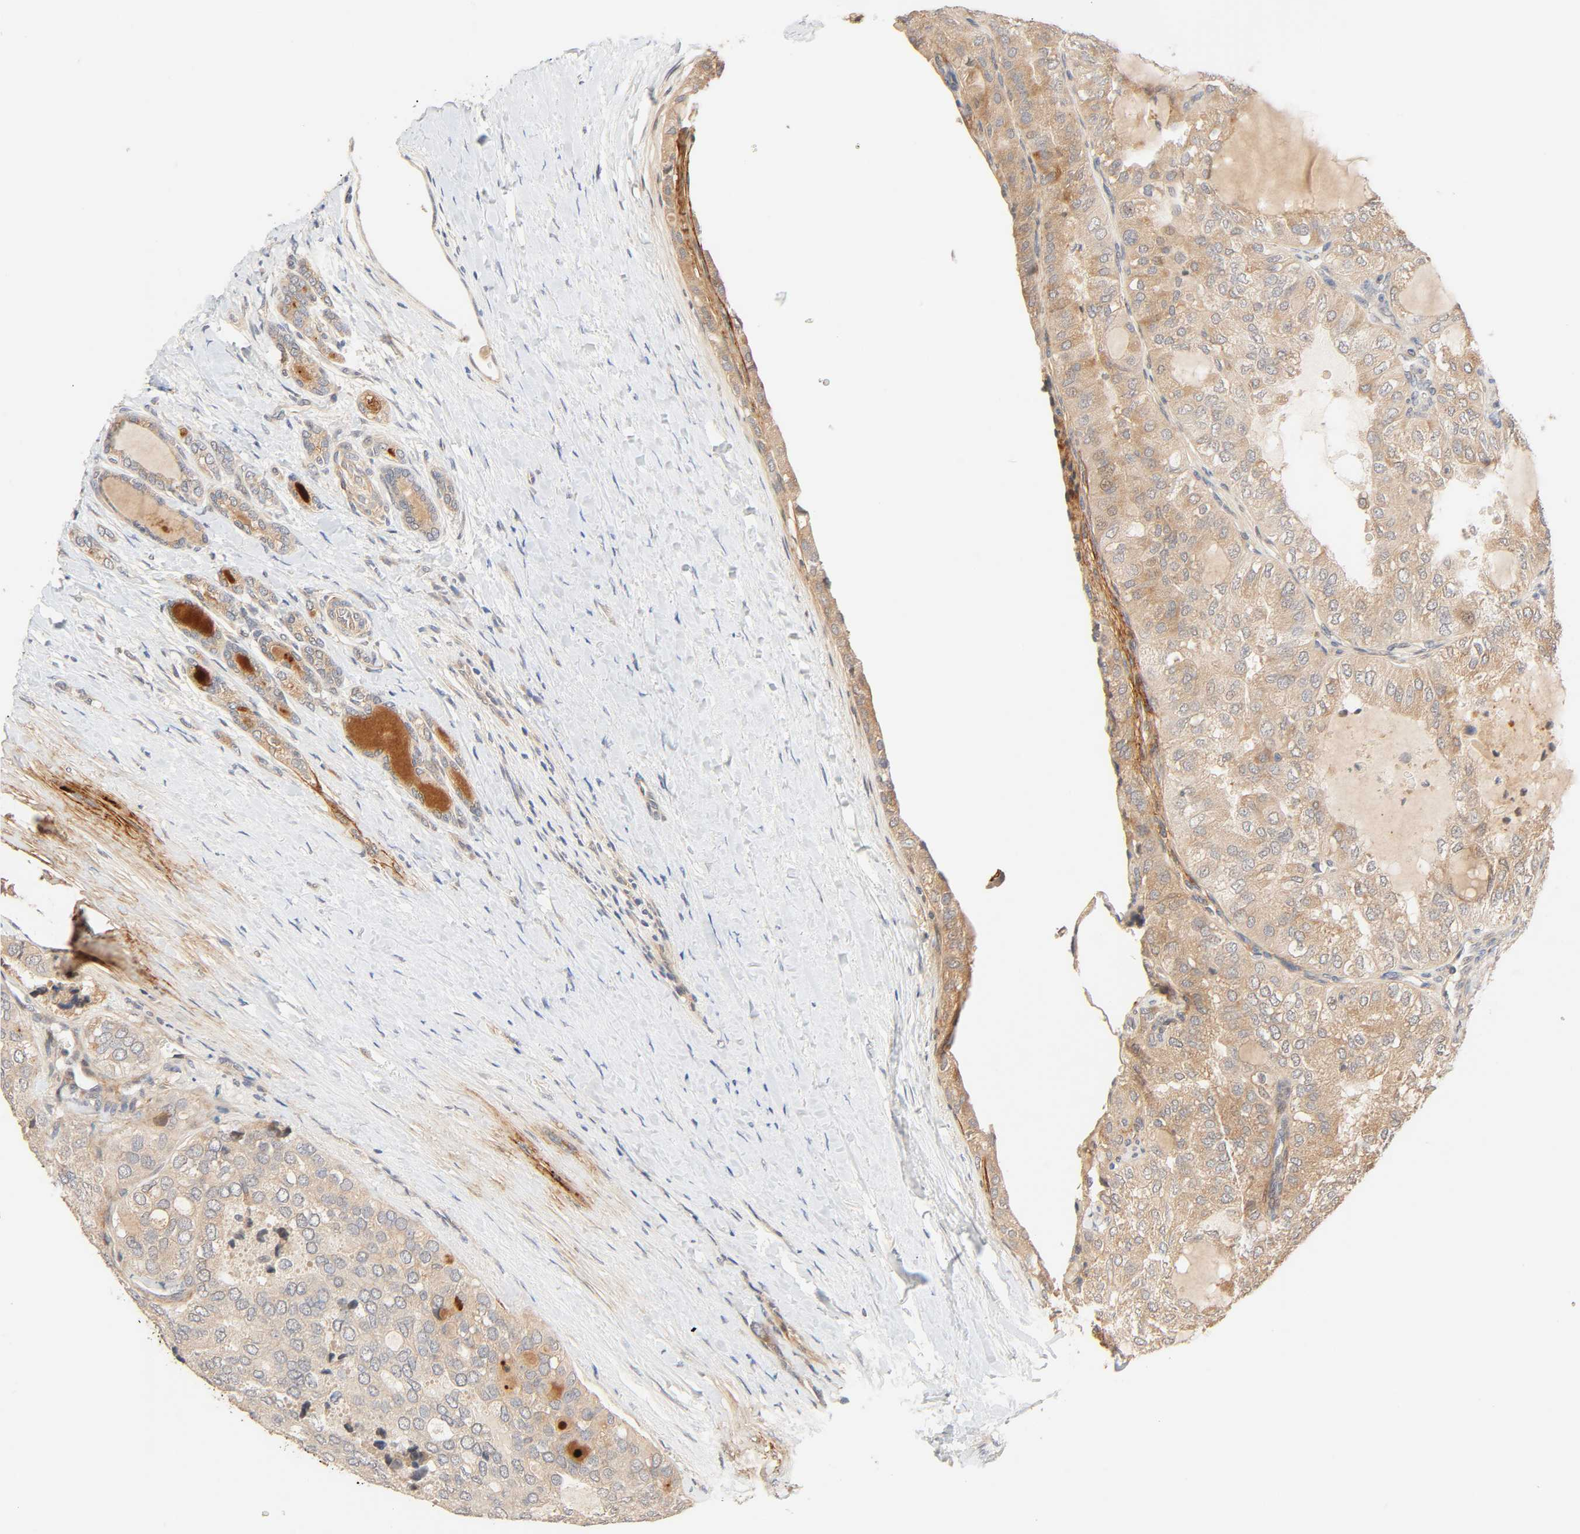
{"staining": {"intensity": "moderate", "quantity": ">75%", "location": "cytoplasmic/membranous"}, "tissue": "thyroid cancer", "cell_type": "Tumor cells", "image_type": "cancer", "snomed": [{"axis": "morphology", "description": "Follicular adenoma carcinoma, NOS"}, {"axis": "topography", "description": "Thyroid gland"}], "caption": "High-power microscopy captured an immunohistochemistry image of follicular adenoma carcinoma (thyroid), revealing moderate cytoplasmic/membranous expression in about >75% of tumor cells.", "gene": "CACNA1G", "patient": {"sex": "male", "age": 75}}